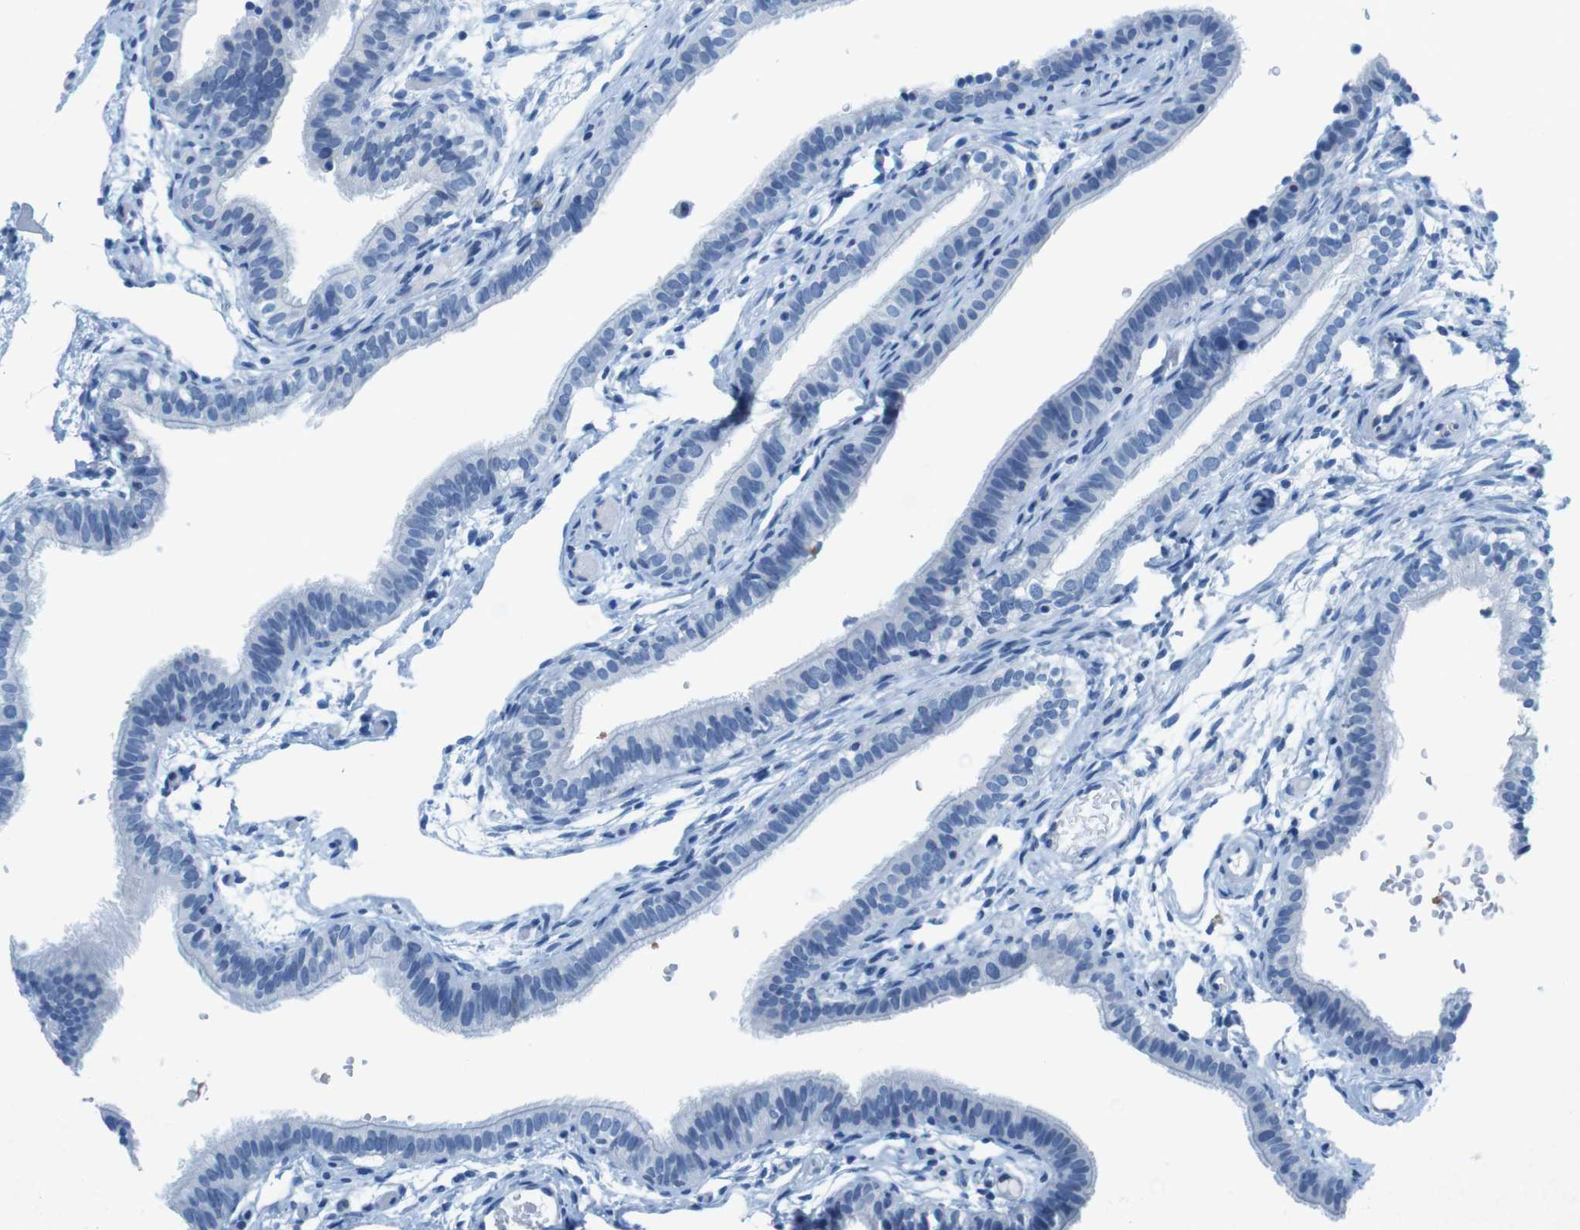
{"staining": {"intensity": "negative", "quantity": "none", "location": "none"}, "tissue": "fallopian tube", "cell_type": "Glandular cells", "image_type": "normal", "snomed": [{"axis": "morphology", "description": "Normal tissue, NOS"}, {"axis": "morphology", "description": "Dermoid, NOS"}, {"axis": "topography", "description": "Fallopian tube"}], "caption": "High power microscopy micrograph of an immunohistochemistry (IHC) photomicrograph of benign fallopian tube, revealing no significant positivity in glandular cells.", "gene": "CTAG1B", "patient": {"sex": "female", "age": 33}}